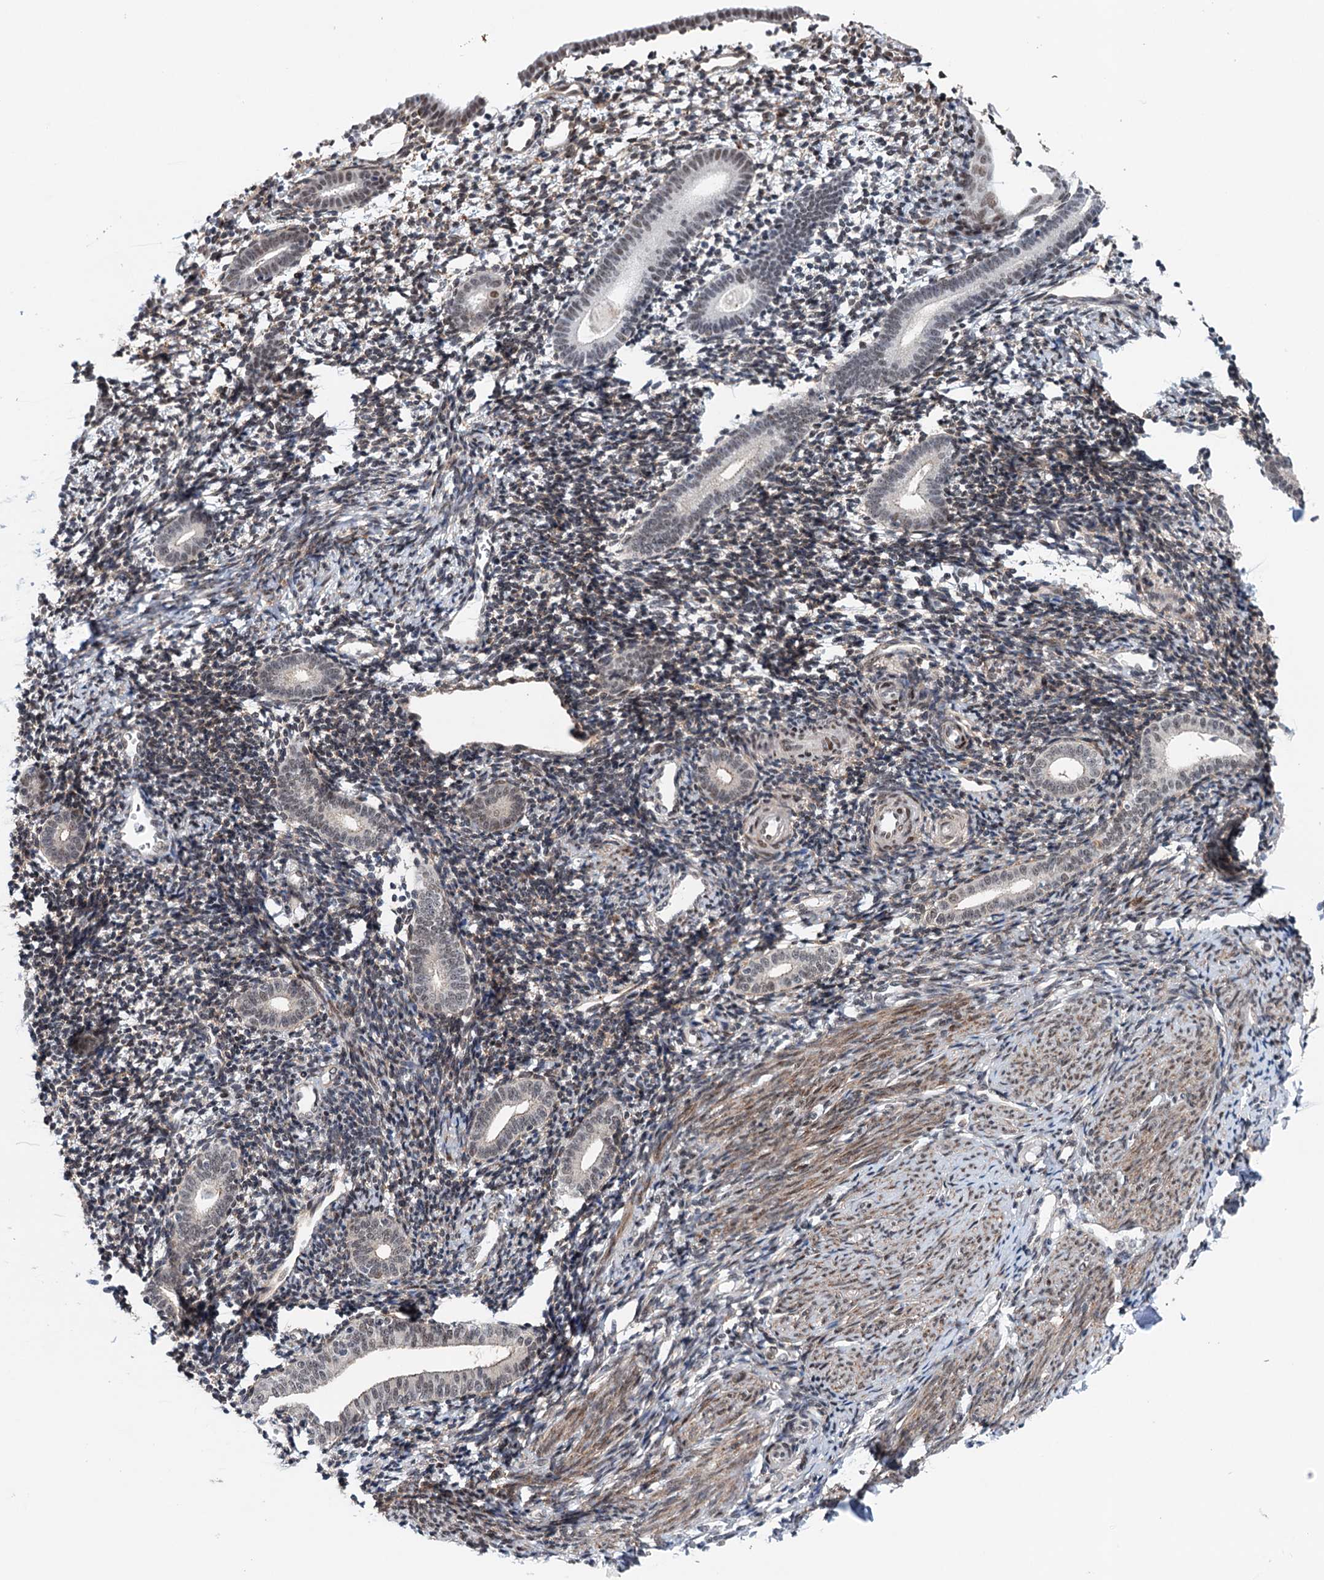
{"staining": {"intensity": "weak", "quantity": "25%-75%", "location": "nuclear"}, "tissue": "endometrium", "cell_type": "Cells in endometrial stroma", "image_type": "normal", "snomed": [{"axis": "morphology", "description": "Normal tissue, NOS"}, {"axis": "topography", "description": "Endometrium"}], "caption": "Approximately 25%-75% of cells in endometrial stroma in benign endometrium display weak nuclear protein positivity as visualized by brown immunohistochemical staining.", "gene": "FAM53A", "patient": {"sex": "female", "age": 56}}